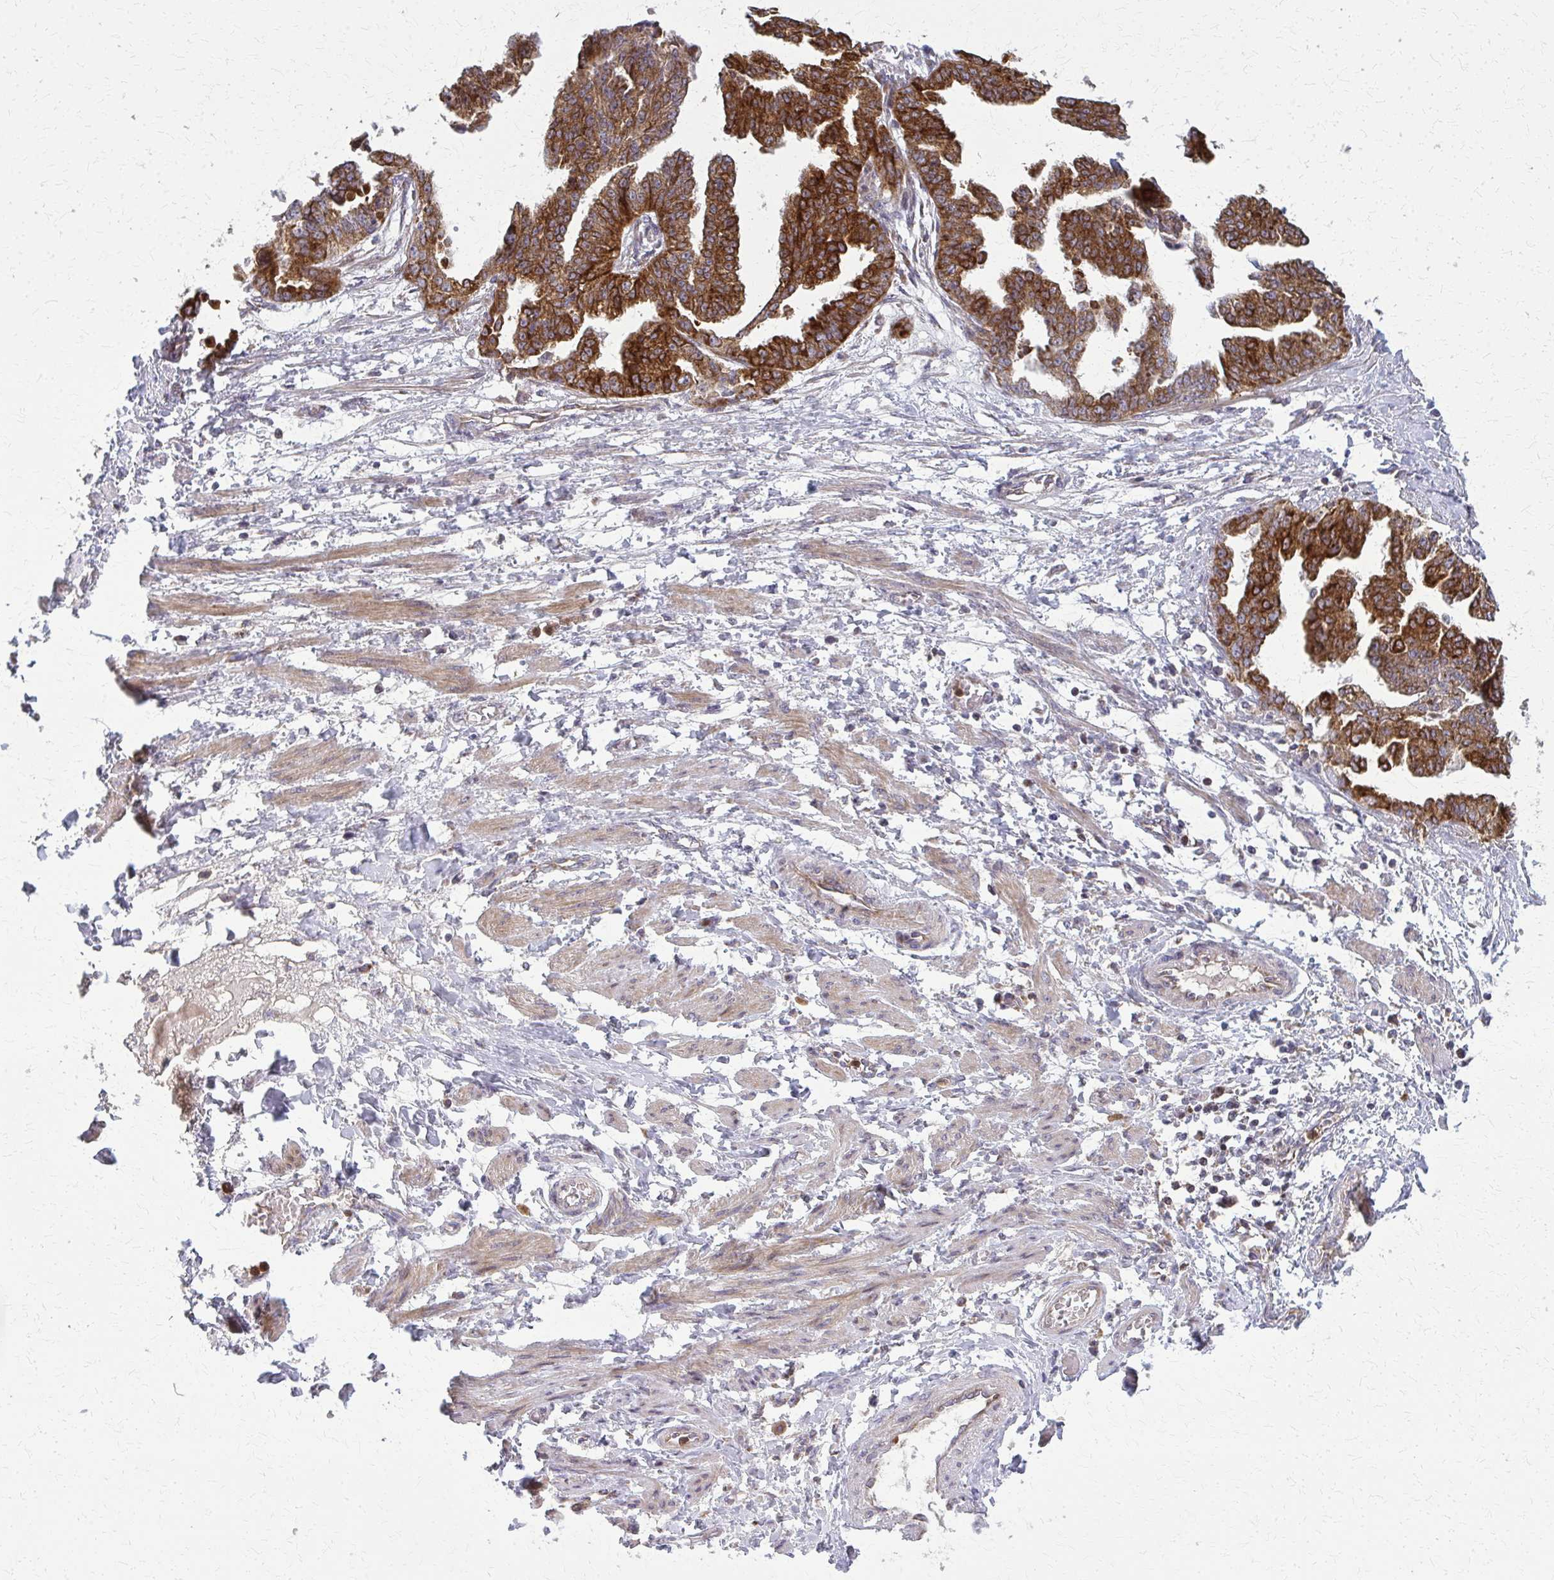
{"staining": {"intensity": "strong", "quantity": ">75%", "location": "cytoplasmic/membranous"}, "tissue": "ovarian cancer", "cell_type": "Tumor cells", "image_type": "cancer", "snomed": [{"axis": "morphology", "description": "Cystadenocarcinoma, serous, NOS"}, {"axis": "topography", "description": "Ovary"}], "caption": "Immunohistochemistry (DAB) staining of human ovarian cancer (serous cystadenocarcinoma) reveals strong cytoplasmic/membranous protein positivity in about >75% of tumor cells. The staining was performed using DAB (3,3'-diaminobenzidine) to visualize the protein expression in brown, while the nuclei were stained in blue with hematoxylin (Magnification: 20x).", "gene": "MCCC1", "patient": {"sex": "female", "age": 58}}